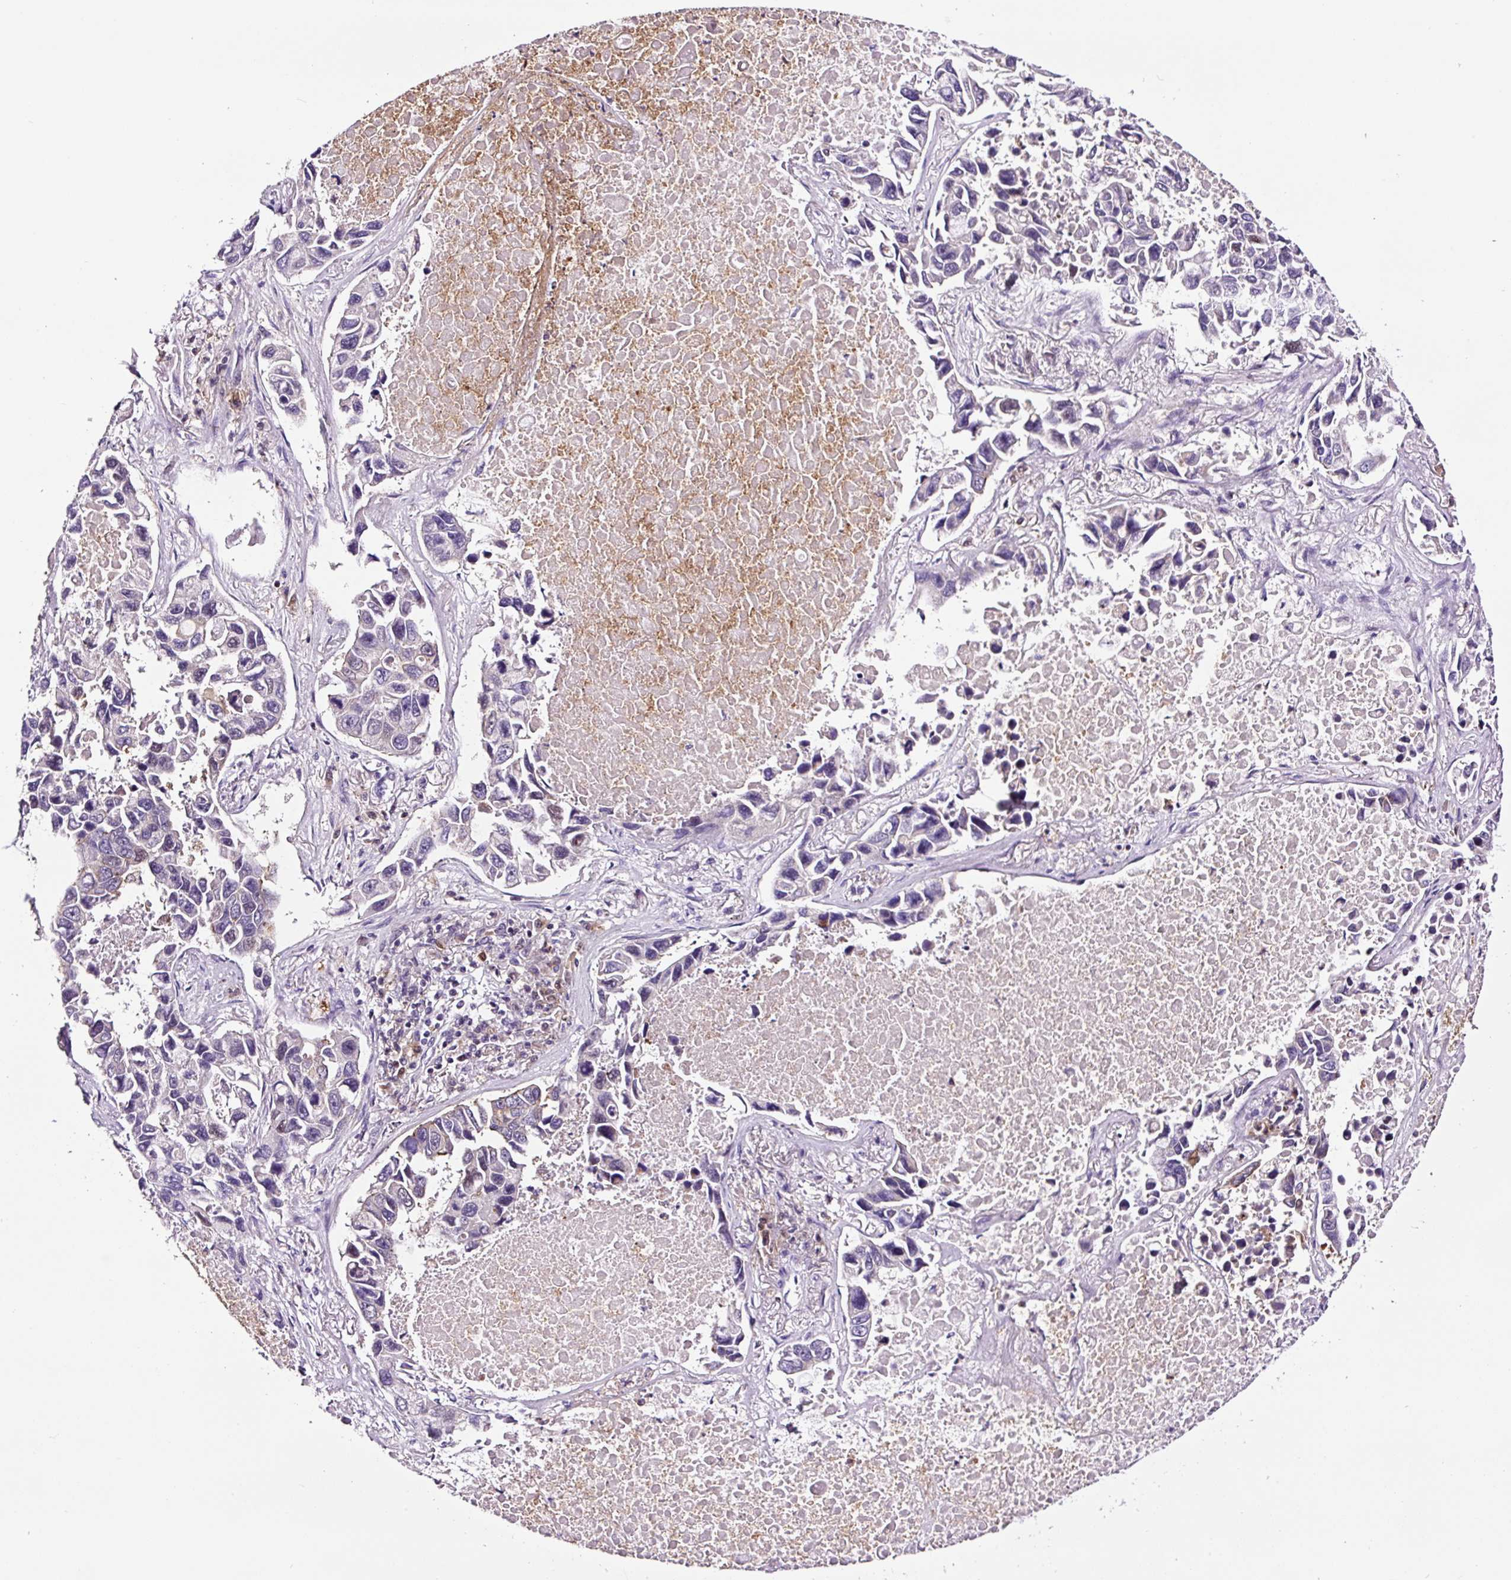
{"staining": {"intensity": "negative", "quantity": "none", "location": "none"}, "tissue": "lung cancer", "cell_type": "Tumor cells", "image_type": "cancer", "snomed": [{"axis": "morphology", "description": "Adenocarcinoma, NOS"}, {"axis": "topography", "description": "Lung"}], "caption": "Immunohistochemistry micrograph of lung cancer stained for a protein (brown), which demonstrates no staining in tumor cells.", "gene": "TAFA3", "patient": {"sex": "male", "age": 64}}